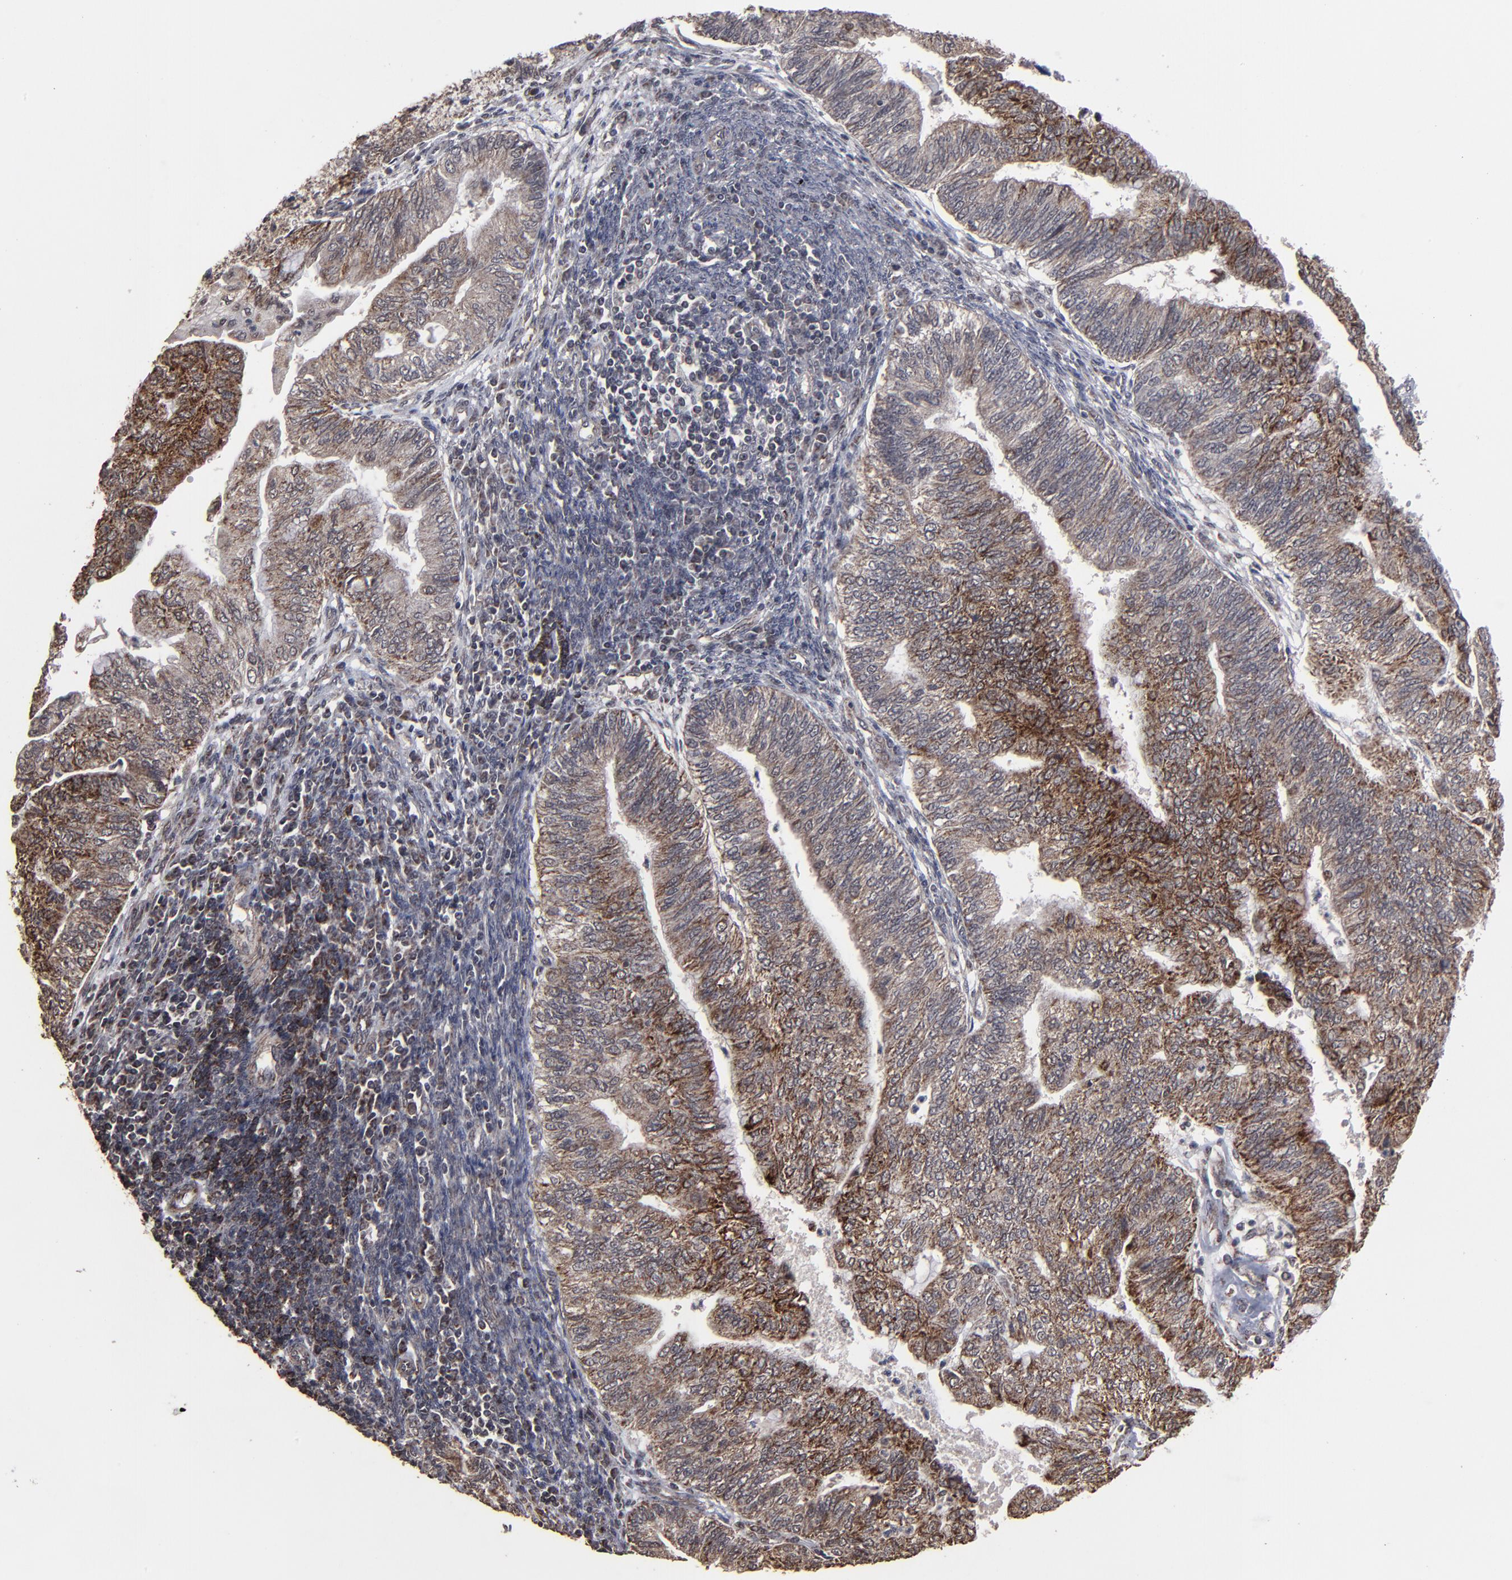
{"staining": {"intensity": "strong", "quantity": ">75%", "location": "cytoplasmic/membranous"}, "tissue": "endometrial cancer", "cell_type": "Tumor cells", "image_type": "cancer", "snomed": [{"axis": "morphology", "description": "Adenocarcinoma, NOS"}, {"axis": "topography", "description": "Endometrium"}], "caption": "Human adenocarcinoma (endometrial) stained with a brown dye reveals strong cytoplasmic/membranous positive staining in about >75% of tumor cells.", "gene": "BNIP3", "patient": {"sex": "female", "age": 59}}